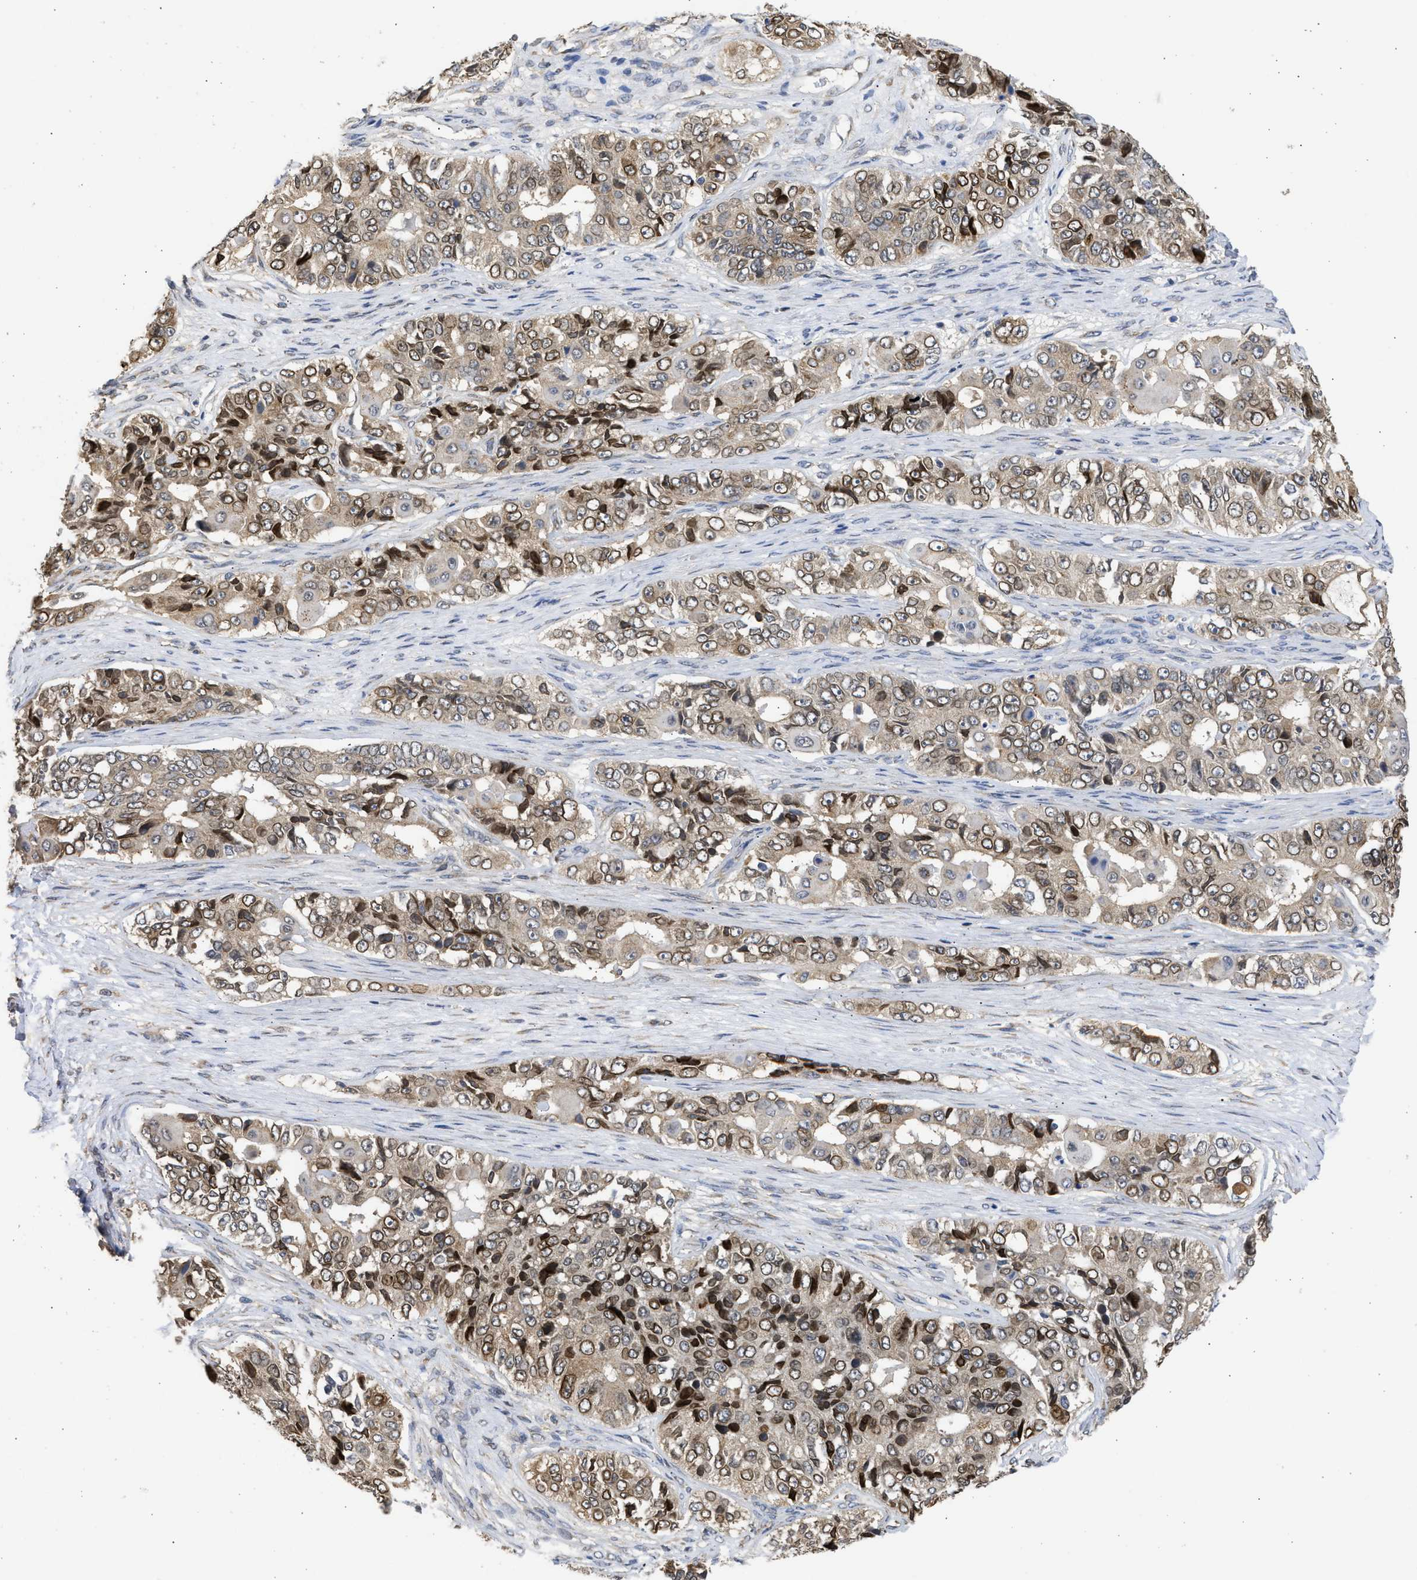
{"staining": {"intensity": "weak", "quantity": ">75%", "location": "cytoplasmic/membranous,nuclear"}, "tissue": "ovarian cancer", "cell_type": "Tumor cells", "image_type": "cancer", "snomed": [{"axis": "morphology", "description": "Carcinoma, endometroid"}, {"axis": "topography", "description": "Ovary"}], "caption": "High-power microscopy captured an immunohistochemistry micrograph of ovarian cancer, revealing weak cytoplasmic/membranous and nuclear positivity in about >75% of tumor cells.", "gene": "DNAJC1", "patient": {"sex": "female", "age": 51}}